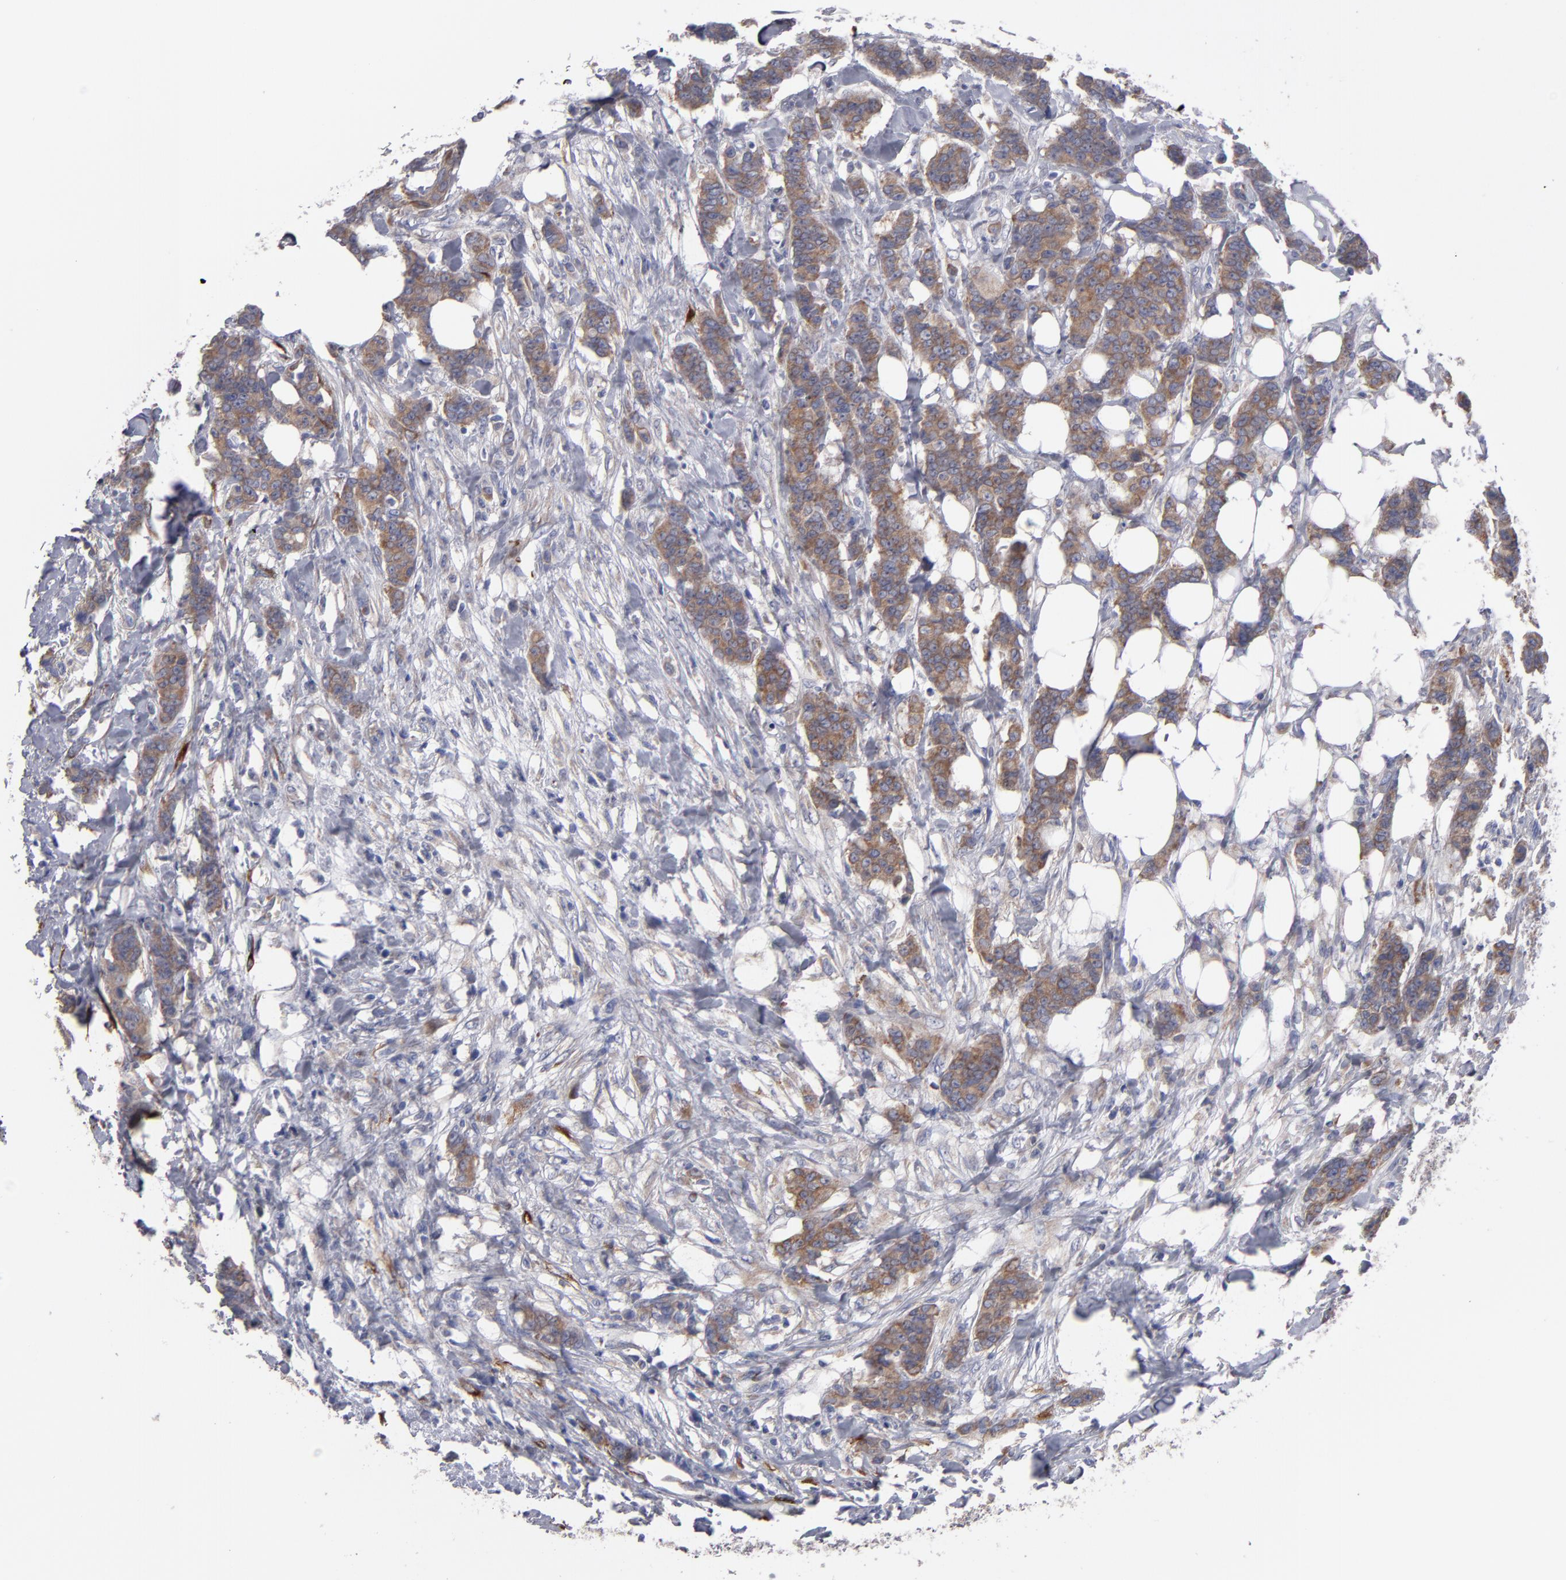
{"staining": {"intensity": "weak", "quantity": ">75%", "location": "cytoplasmic/membranous"}, "tissue": "breast cancer", "cell_type": "Tumor cells", "image_type": "cancer", "snomed": [{"axis": "morphology", "description": "Duct carcinoma"}, {"axis": "topography", "description": "Breast"}], "caption": "Immunohistochemical staining of breast infiltrating ductal carcinoma demonstrates low levels of weak cytoplasmic/membranous protein positivity in approximately >75% of tumor cells.", "gene": "SLMAP", "patient": {"sex": "female", "age": 40}}